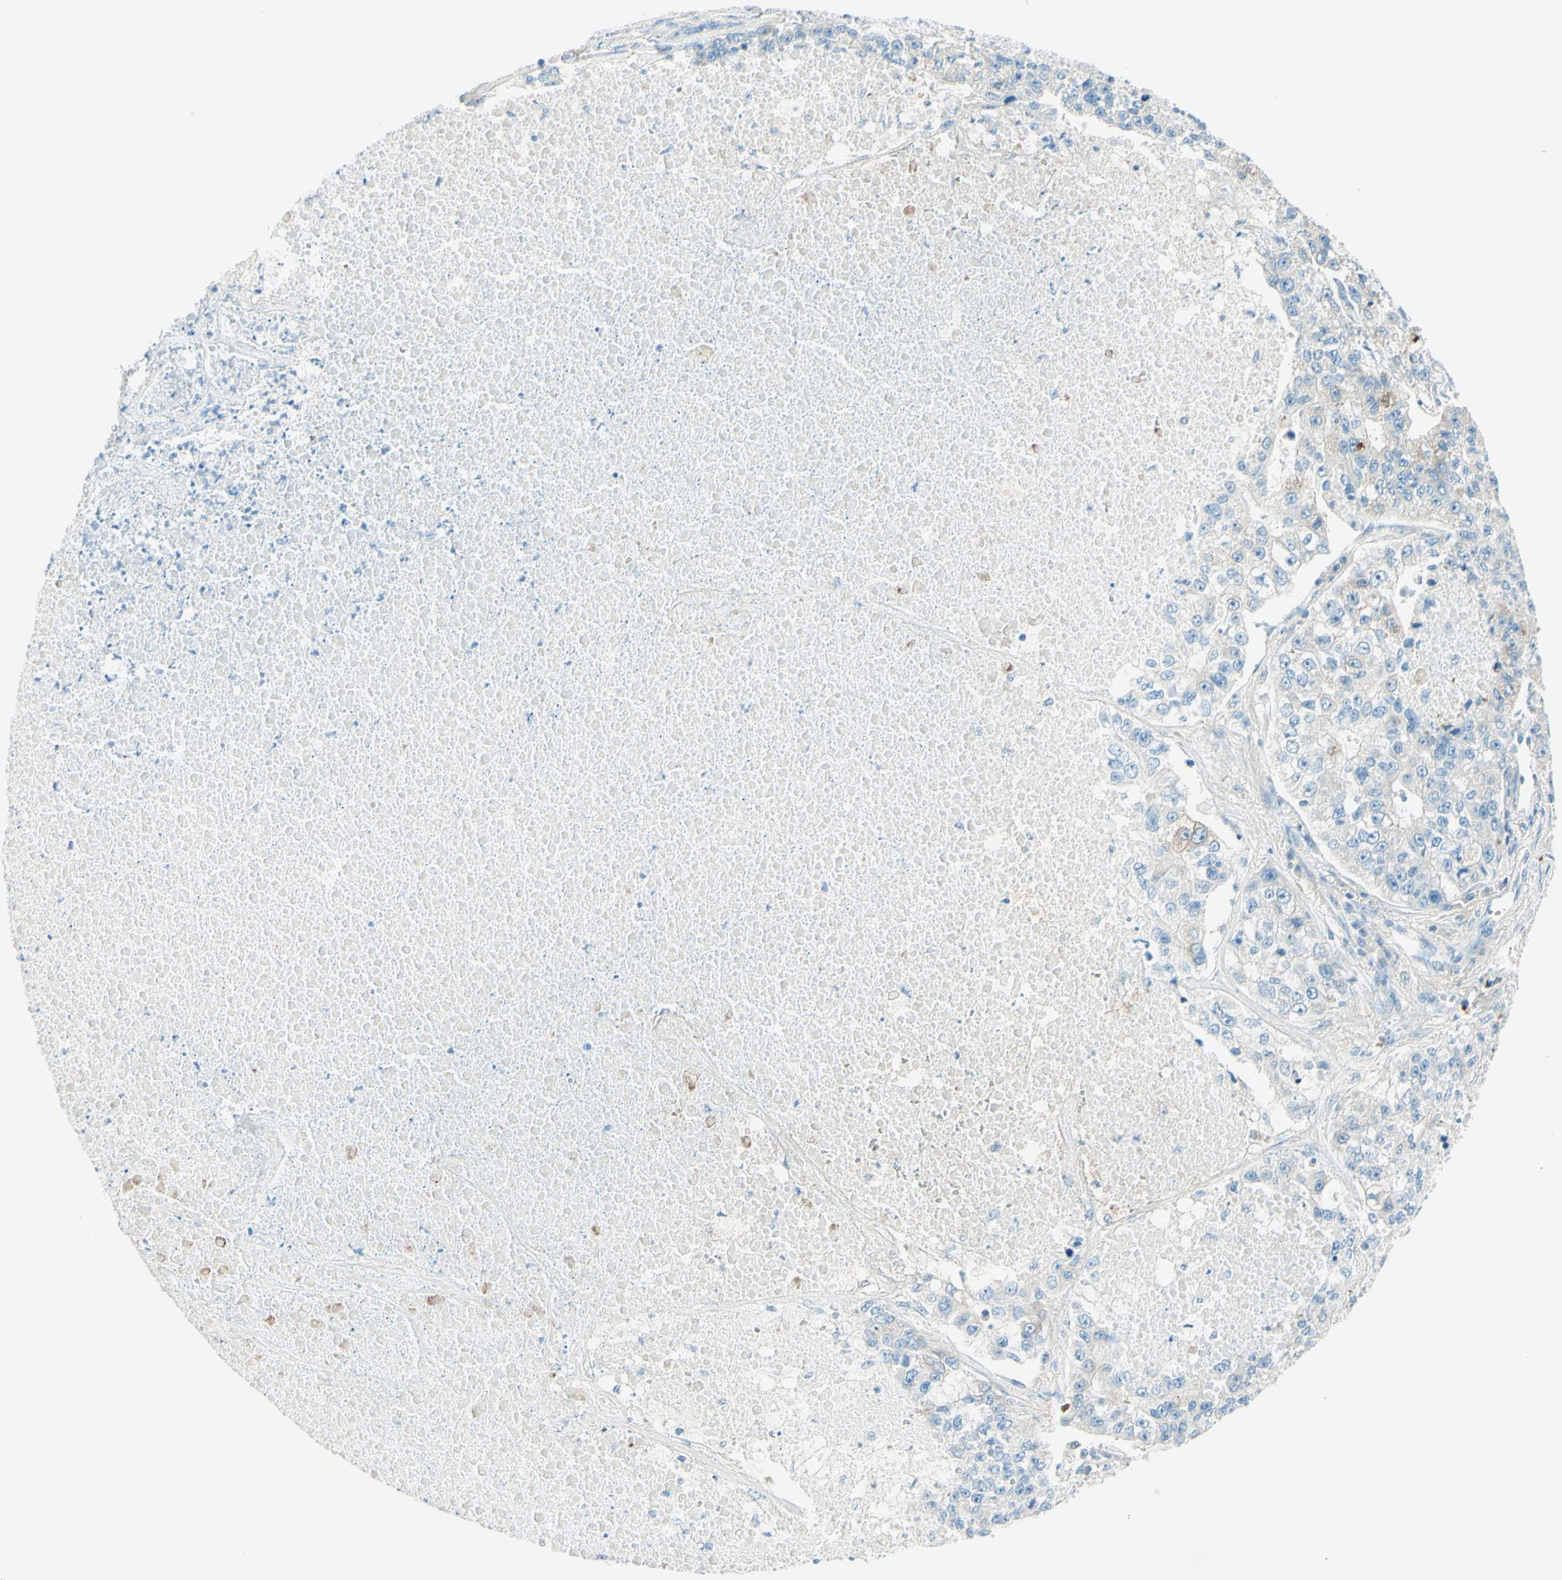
{"staining": {"intensity": "negative", "quantity": "none", "location": "none"}, "tissue": "lung cancer", "cell_type": "Tumor cells", "image_type": "cancer", "snomed": [{"axis": "morphology", "description": "Adenocarcinoma, NOS"}, {"axis": "topography", "description": "Lung"}], "caption": "This is a micrograph of immunohistochemistry (IHC) staining of lung cancer (adenocarcinoma), which shows no positivity in tumor cells. (DAB IHC visualized using brightfield microscopy, high magnification).", "gene": "NCBP2L", "patient": {"sex": "male", "age": 49}}